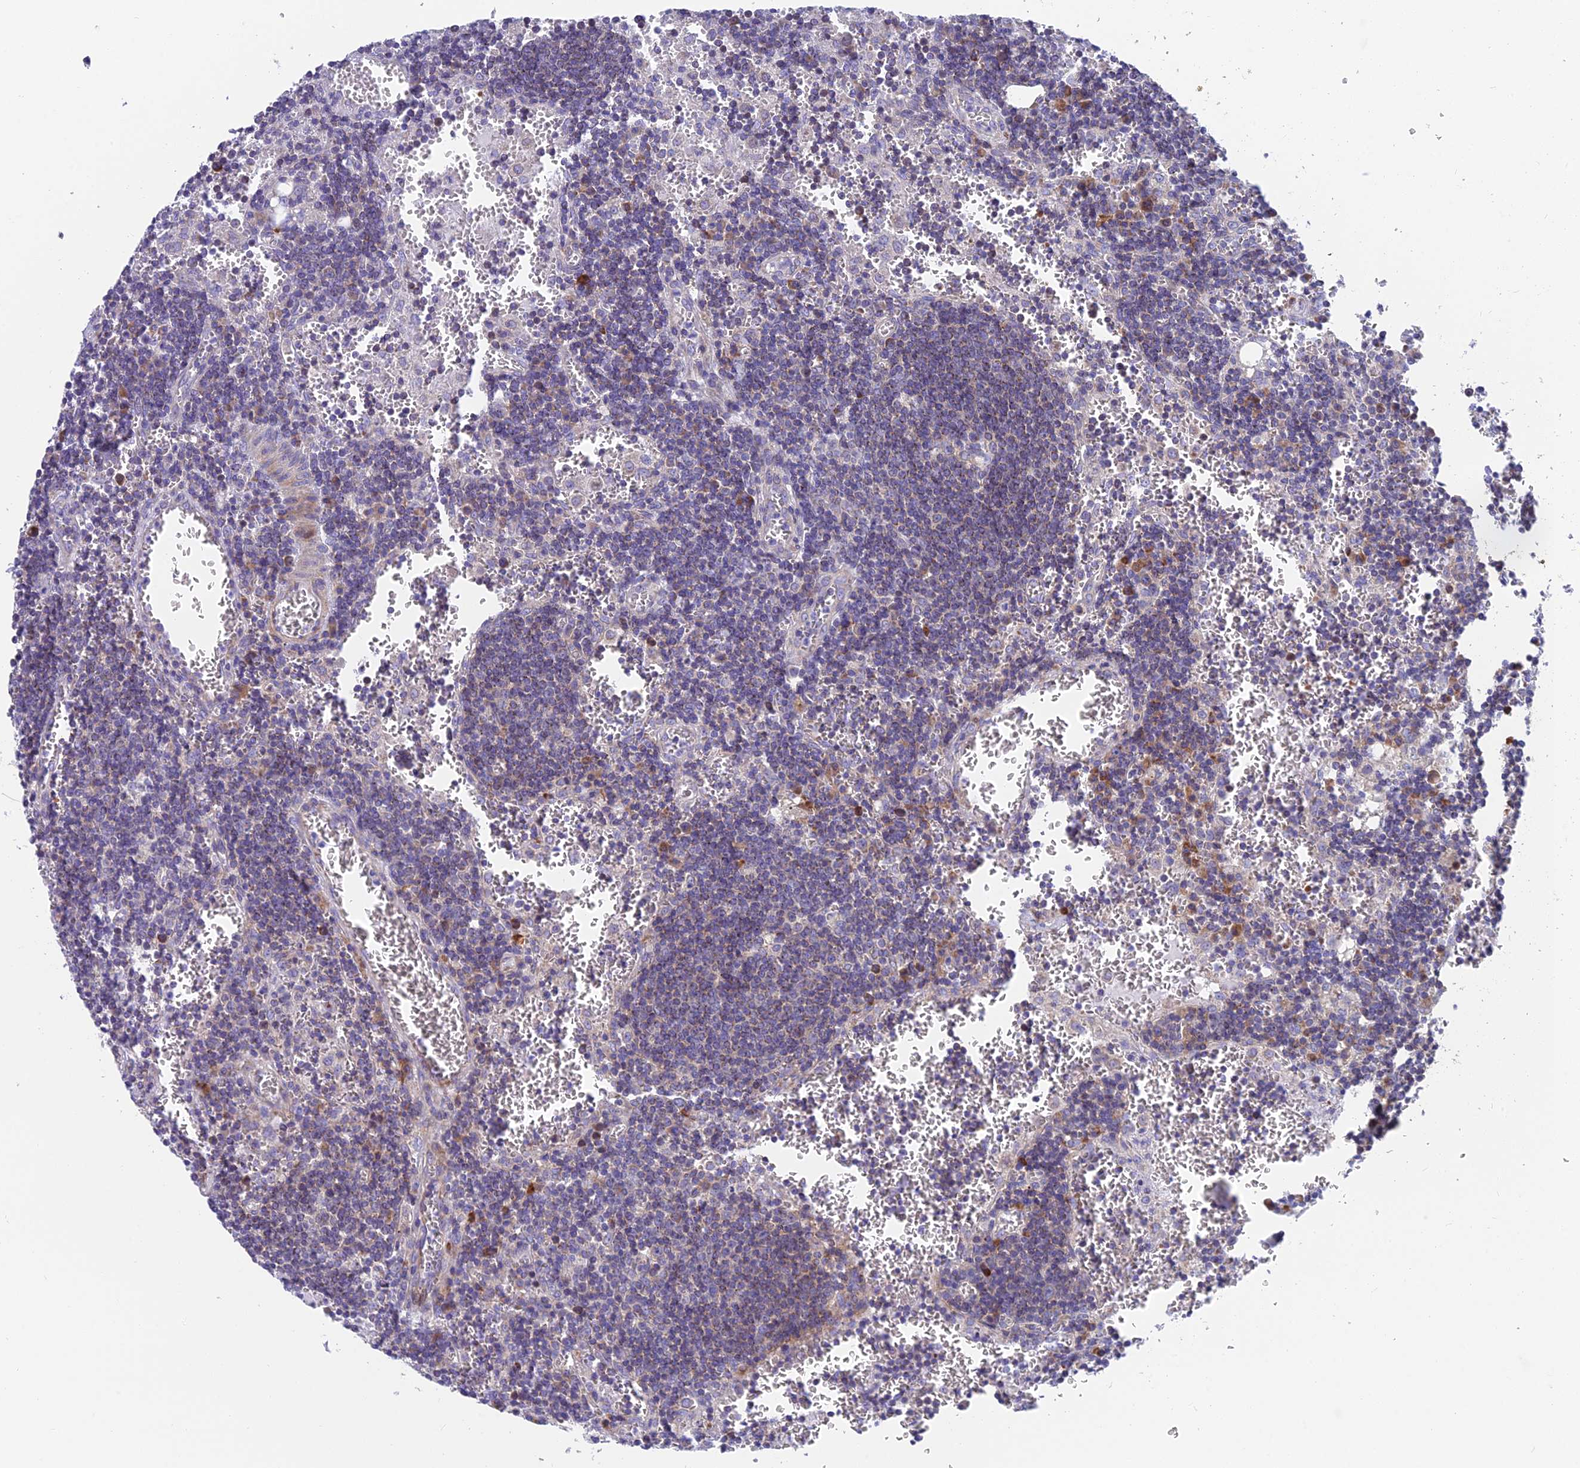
{"staining": {"intensity": "negative", "quantity": "none", "location": "none"}, "tissue": "lymph node", "cell_type": "Germinal center cells", "image_type": "normal", "snomed": [{"axis": "morphology", "description": "Normal tissue, NOS"}, {"axis": "topography", "description": "Lymph node"}], "caption": "DAB immunohistochemical staining of normal human lymph node displays no significant staining in germinal center cells.", "gene": "MVB12A", "patient": {"sex": "female", "age": 73}}